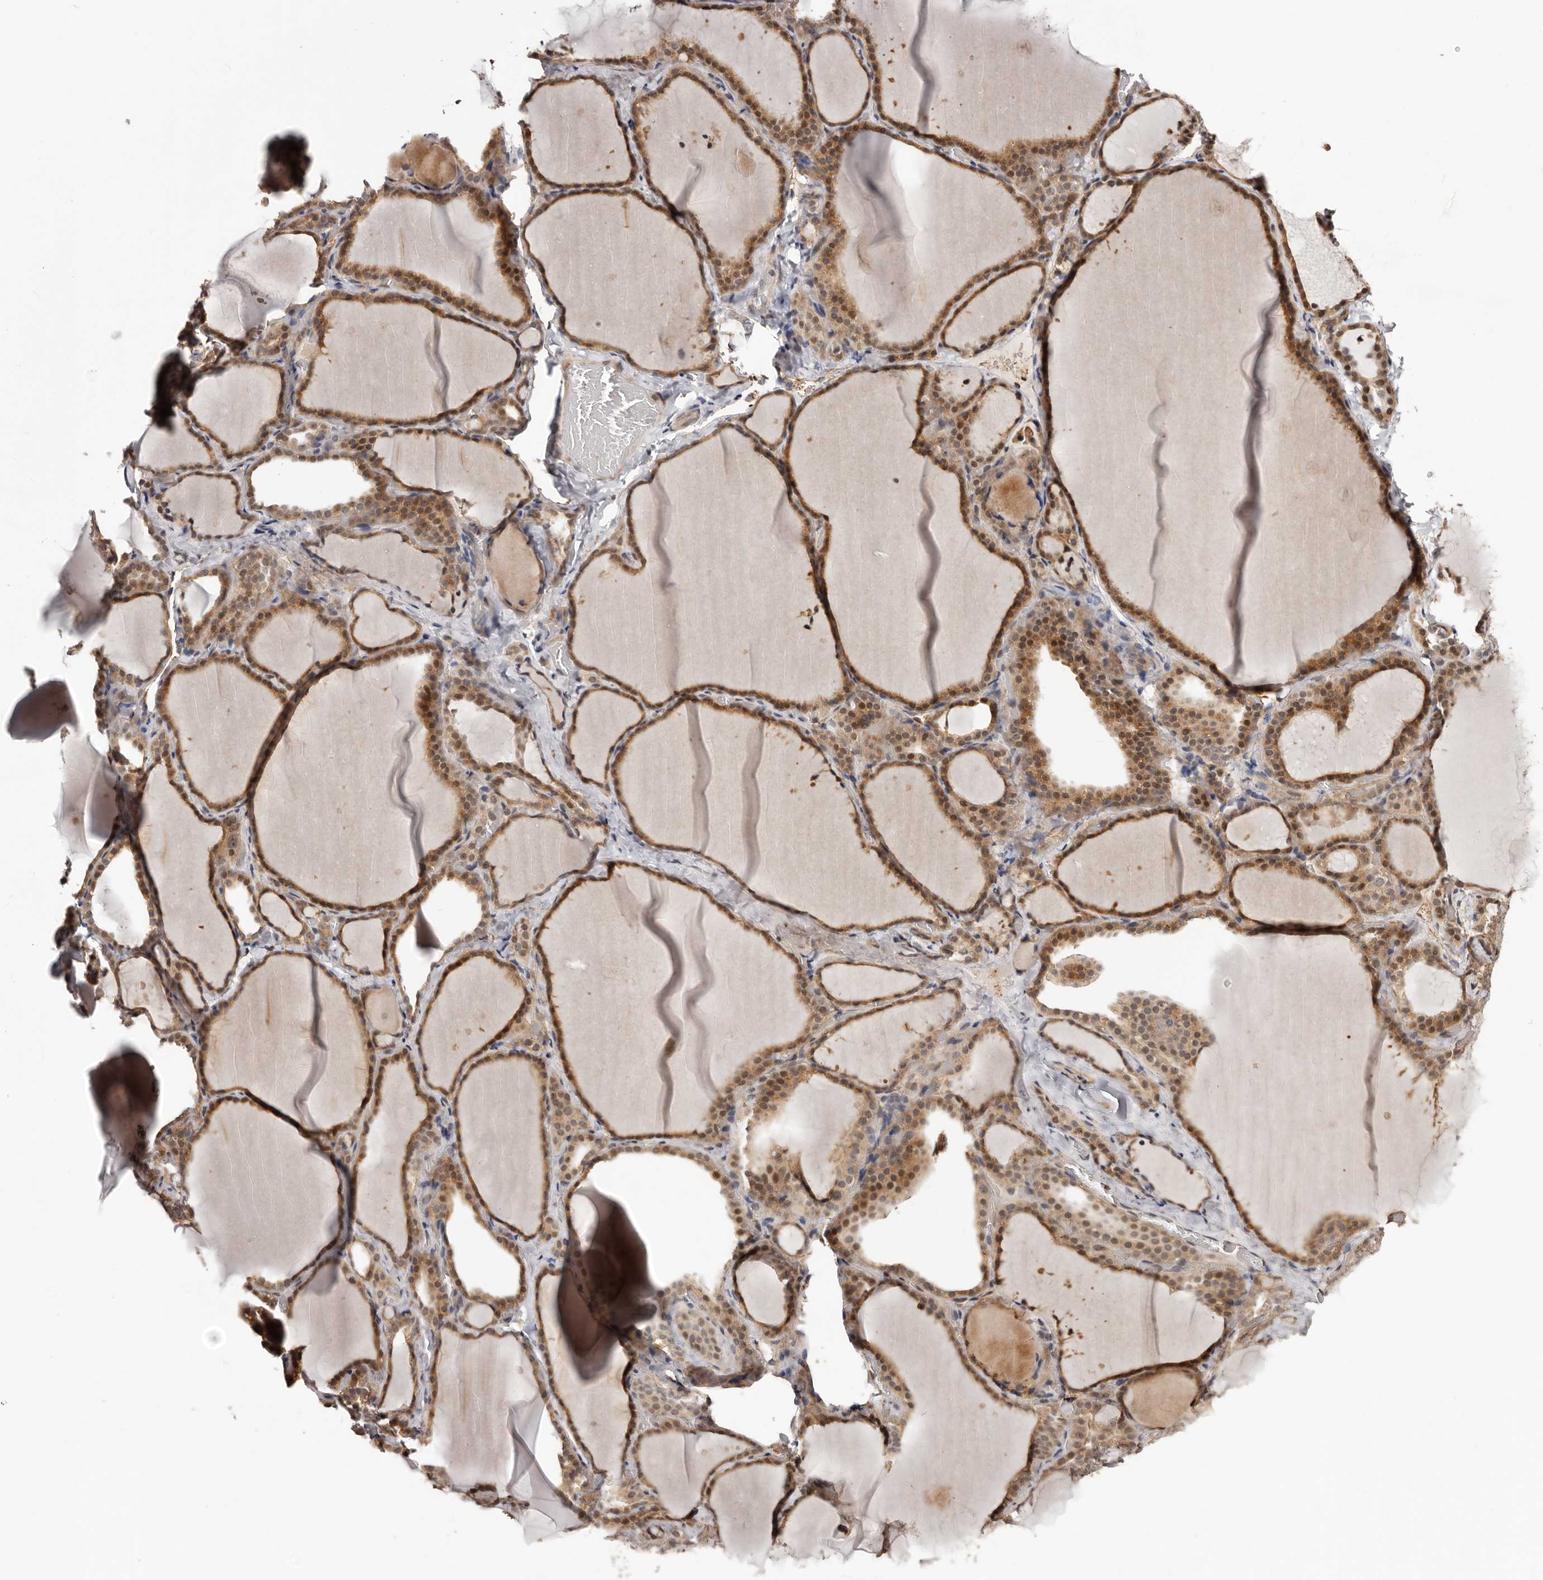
{"staining": {"intensity": "moderate", "quantity": ">75%", "location": "cytoplasmic/membranous,nuclear"}, "tissue": "thyroid gland", "cell_type": "Glandular cells", "image_type": "normal", "snomed": [{"axis": "morphology", "description": "Normal tissue, NOS"}, {"axis": "topography", "description": "Thyroid gland"}], "caption": "Brown immunohistochemical staining in normal thyroid gland demonstrates moderate cytoplasmic/membranous,nuclear staining in approximately >75% of glandular cells.", "gene": "NOL12", "patient": {"sex": "female", "age": 22}}